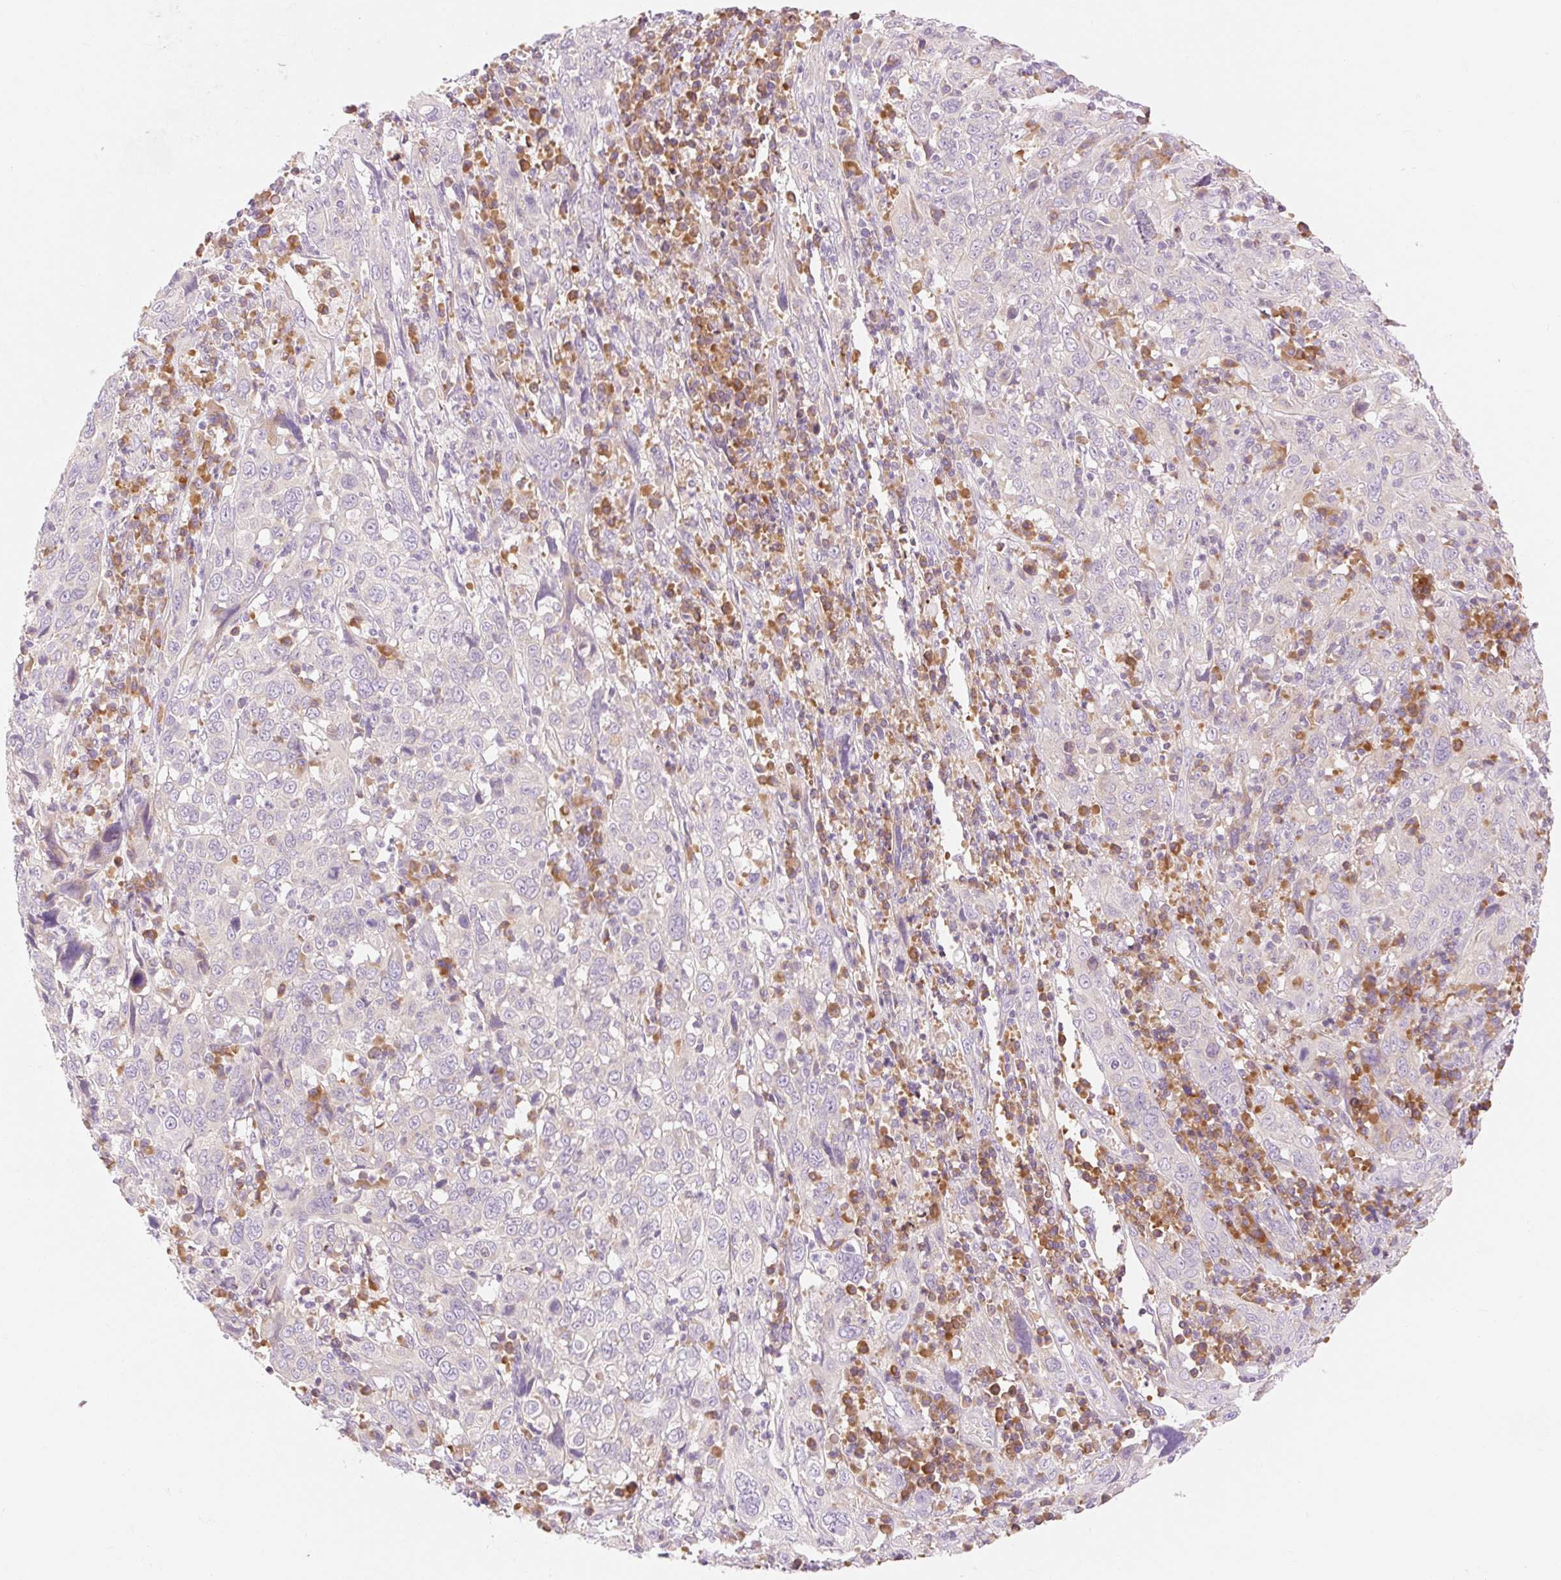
{"staining": {"intensity": "negative", "quantity": "none", "location": "none"}, "tissue": "cervical cancer", "cell_type": "Tumor cells", "image_type": "cancer", "snomed": [{"axis": "morphology", "description": "Squamous cell carcinoma, NOS"}, {"axis": "topography", "description": "Cervix"}], "caption": "Cervical squamous cell carcinoma stained for a protein using immunohistochemistry (IHC) reveals no expression tumor cells.", "gene": "MYO1D", "patient": {"sex": "female", "age": 46}}